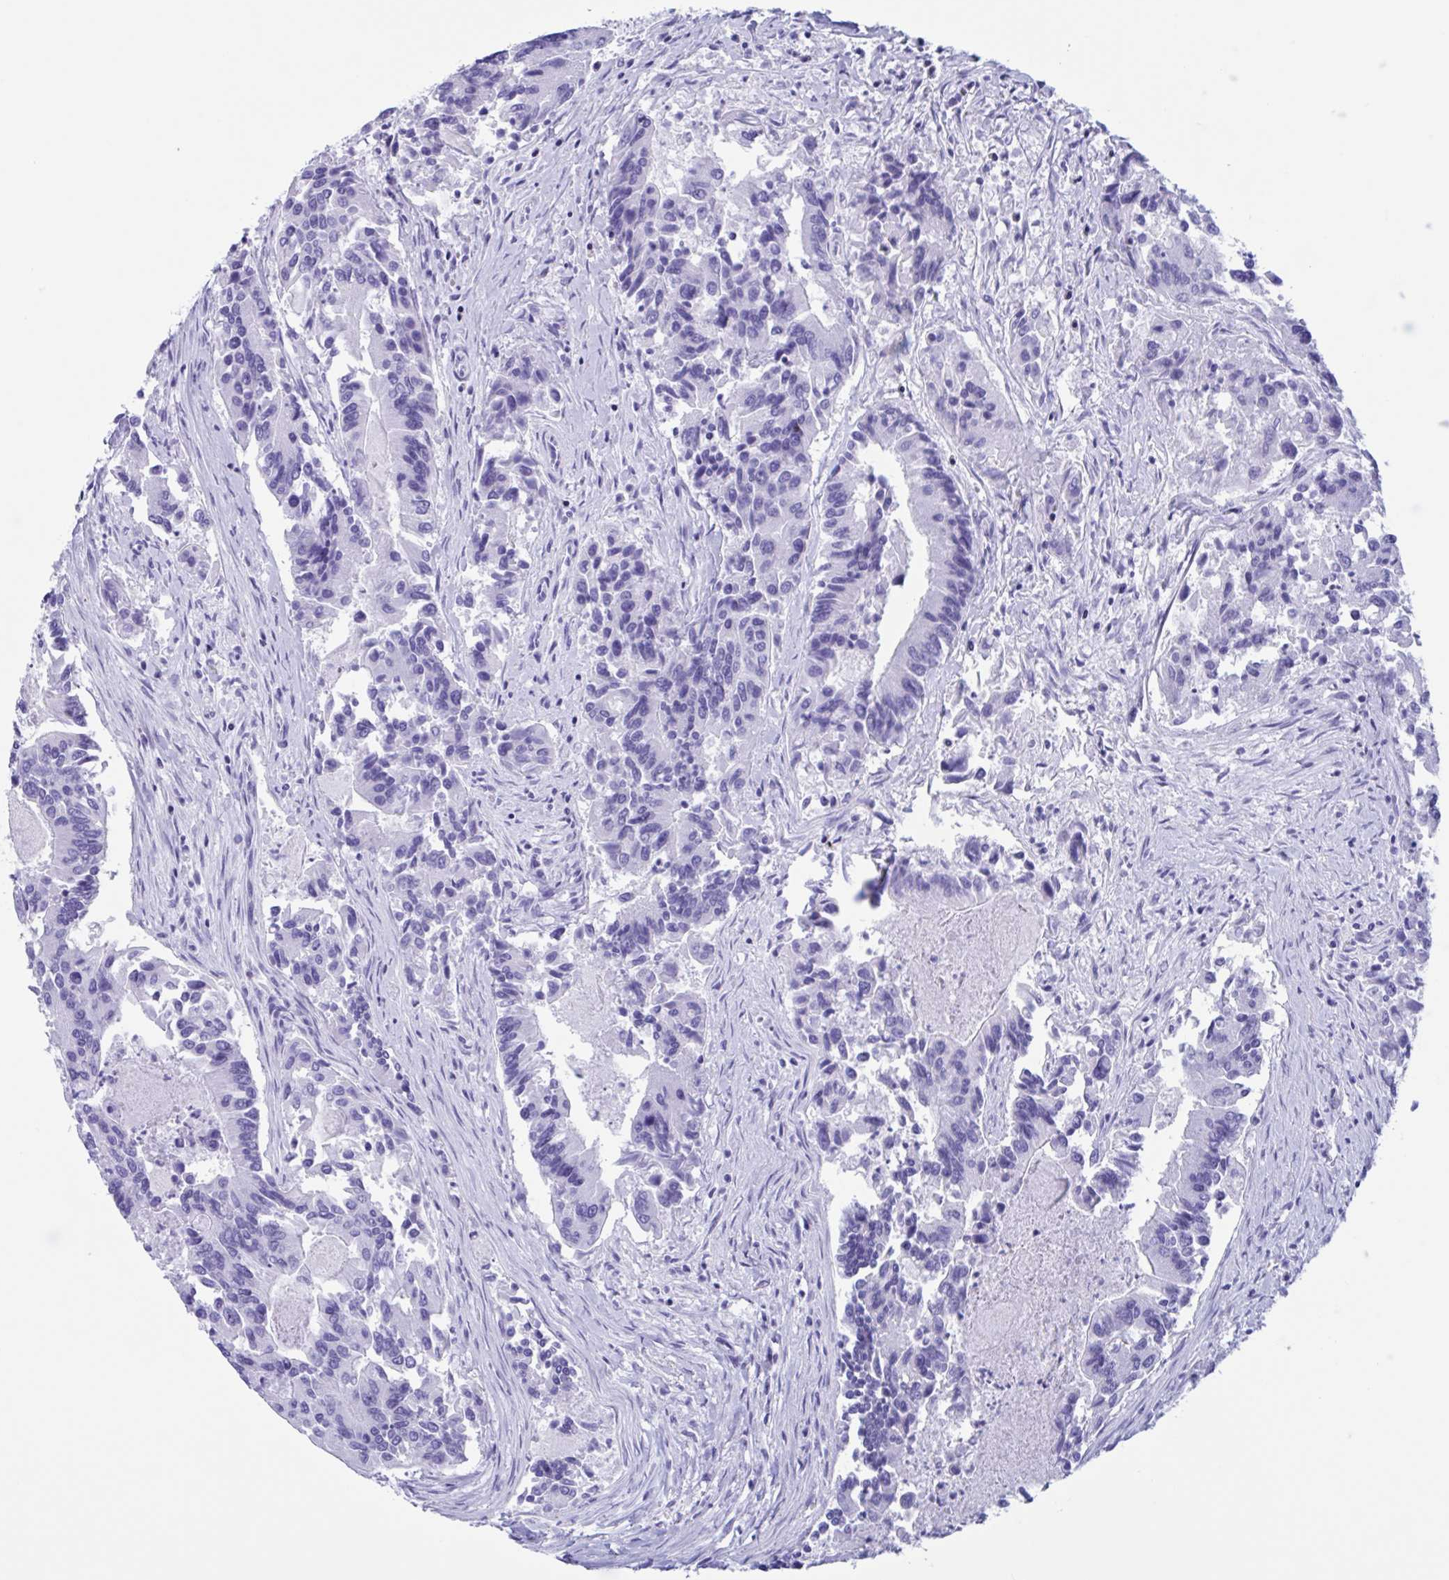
{"staining": {"intensity": "negative", "quantity": "none", "location": "none"}, "tissue": "colorectal cancer", "cell_type": "Tumor cells", "image_type": "cancer", "snomed": [{"axis": "morphology", "description": "Adenocarcinoma, NOS"}, {"axis": "topography", "description": "Colon"}], "caption": "Immunohistochemical staining of adenocarcinoma (colorectal) demonstrates no significant positivity in tumor cells. Nuclei are stained in blue.", "gene": "ZNF850", "patient": {"sex": "female", "age": 67}}